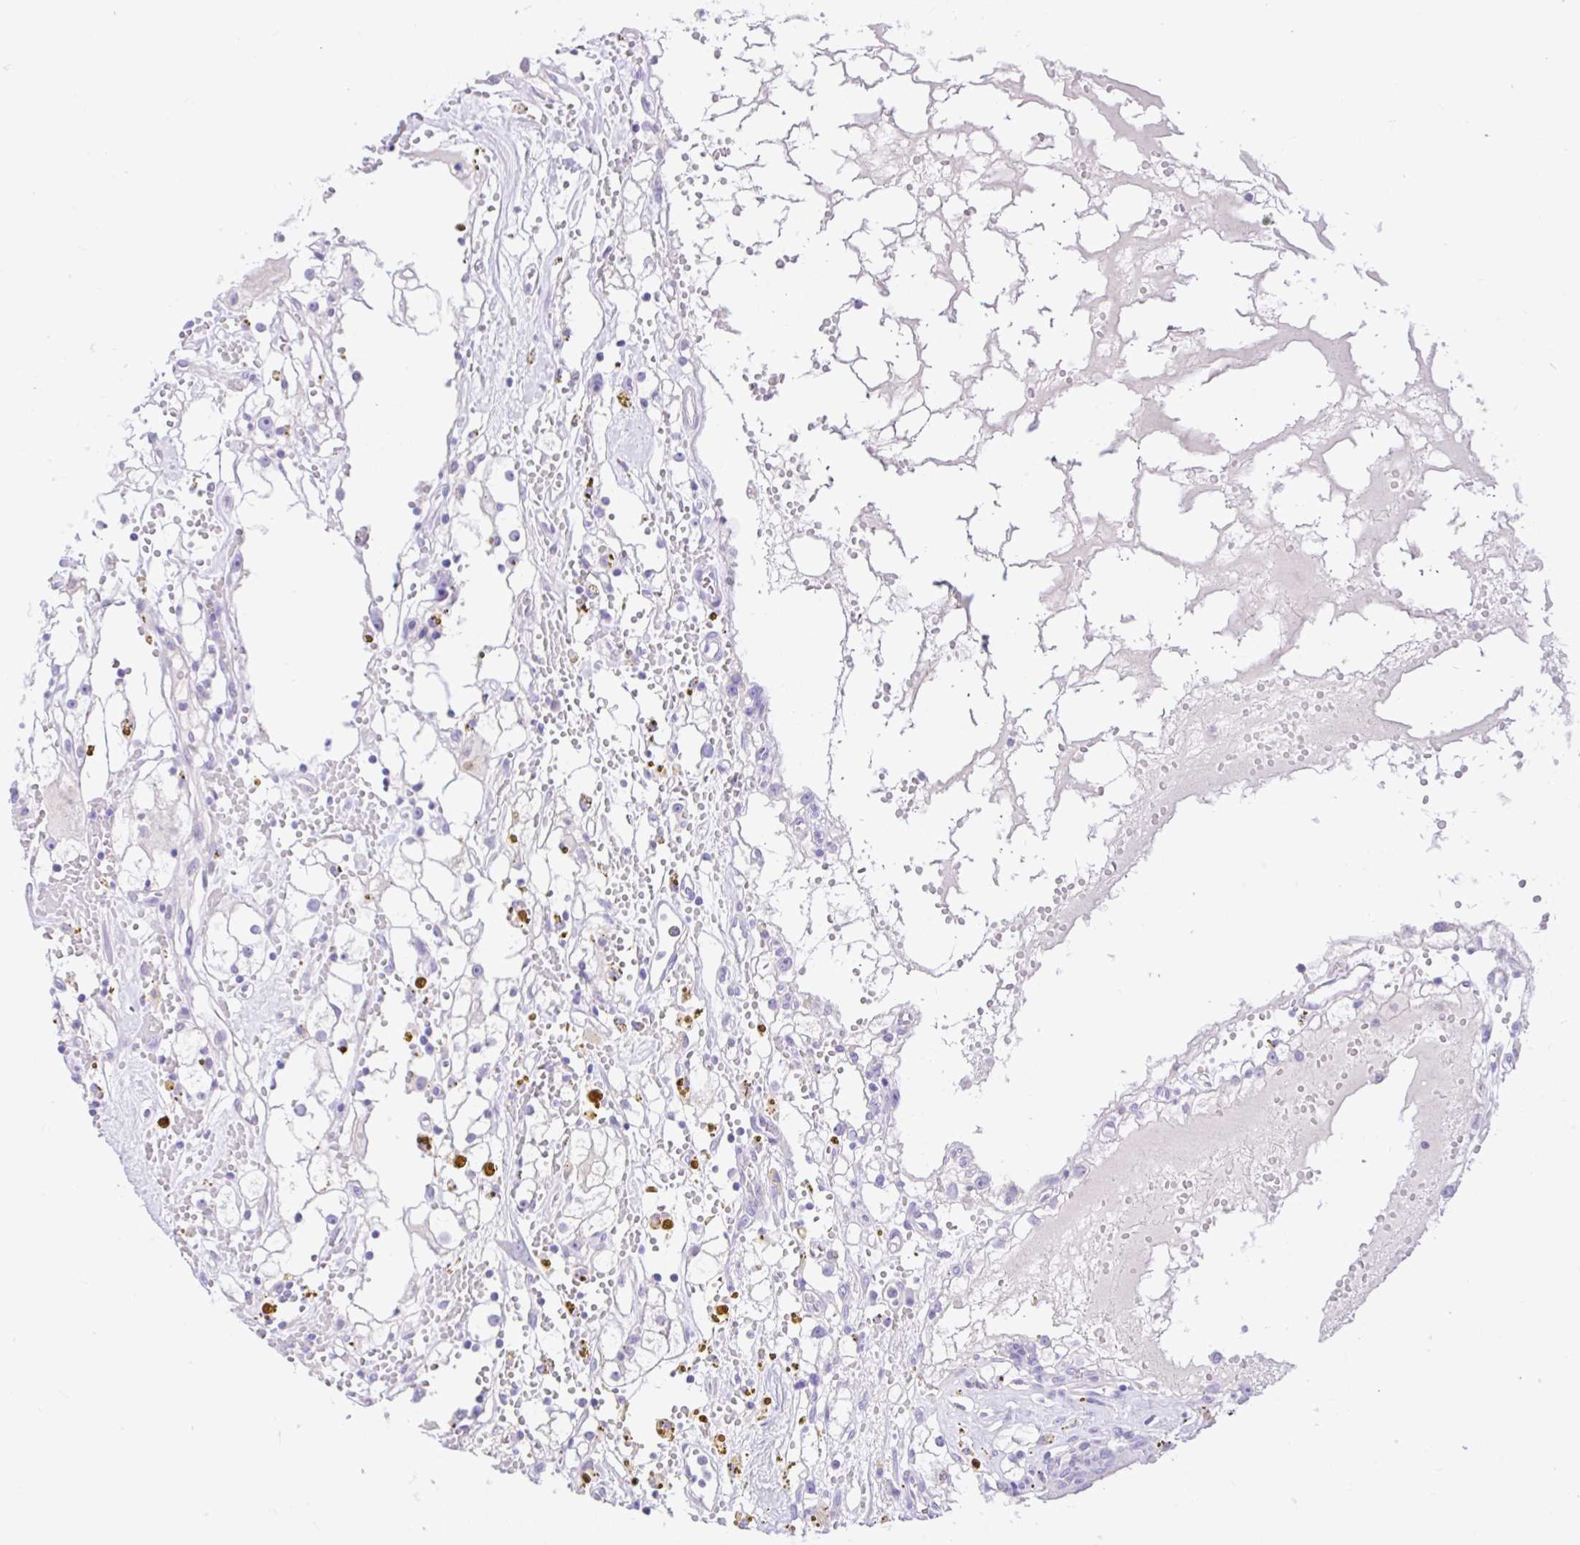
{"staining": {"intensity": "negative", "quantity": "none", "location": "none"}, "tissue": "renal cancer", "cell_type": "Tumor cells", "image_type": "cancer", "snomed": [{"axis": "morphology", "description": "Adenocarcinoma, NOS"}, {"axis": "topography", "description": "Kidney"}], "caption": "Immunohistochemistry (IHC) image of neoplastic tissue: human renal cancer (adenocarcinoma) stained with DAB exhibits no significant protein expression in tumor cells.", "gene": "ANO4", "patient": {"sex": "male", "age": 56}}